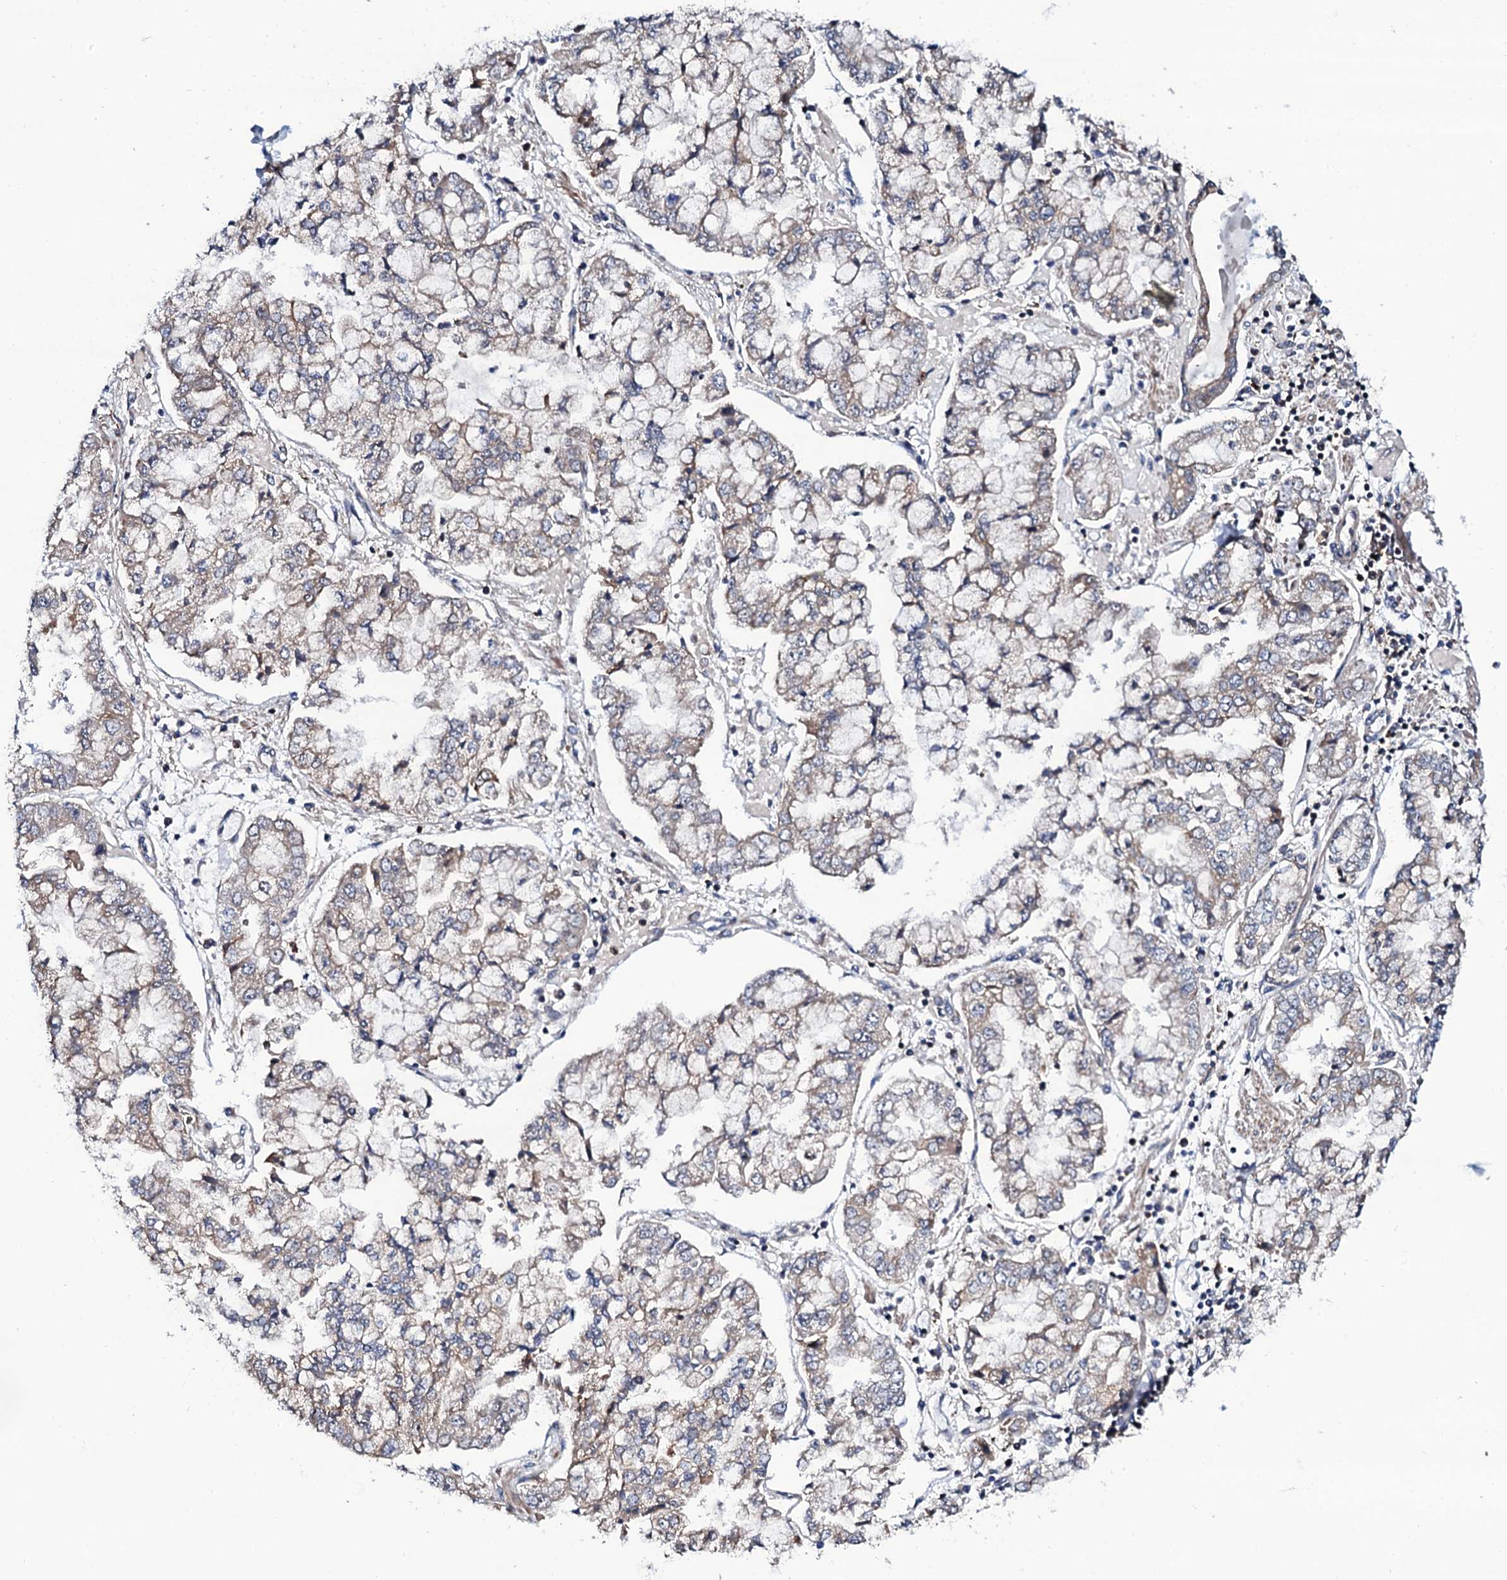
{"staining": {"intensity": "weak", "quantity": ">75%", "location": "cytoplasmic/membranous"}, "tissue": "stomach cancer", "cell_type": "Tumor cells", "image_type": "cancer", "snomed": [{"axis": "morphology", "description": "Adenocarcinoma, NOS"}, {"axis": "topography", "description": "Stomach"}], "caption": "The photomicrograph exhibits staining of stomach cancer (adenocarcinoma), revealing weak cytoplasmic/membranous protein expression (brown color) within tumor cells. (brown staining indicates protein expression, while blue staining denotes nuclei).", "gene": "COG4", "patient": {"sex": "male", "age": 76}}